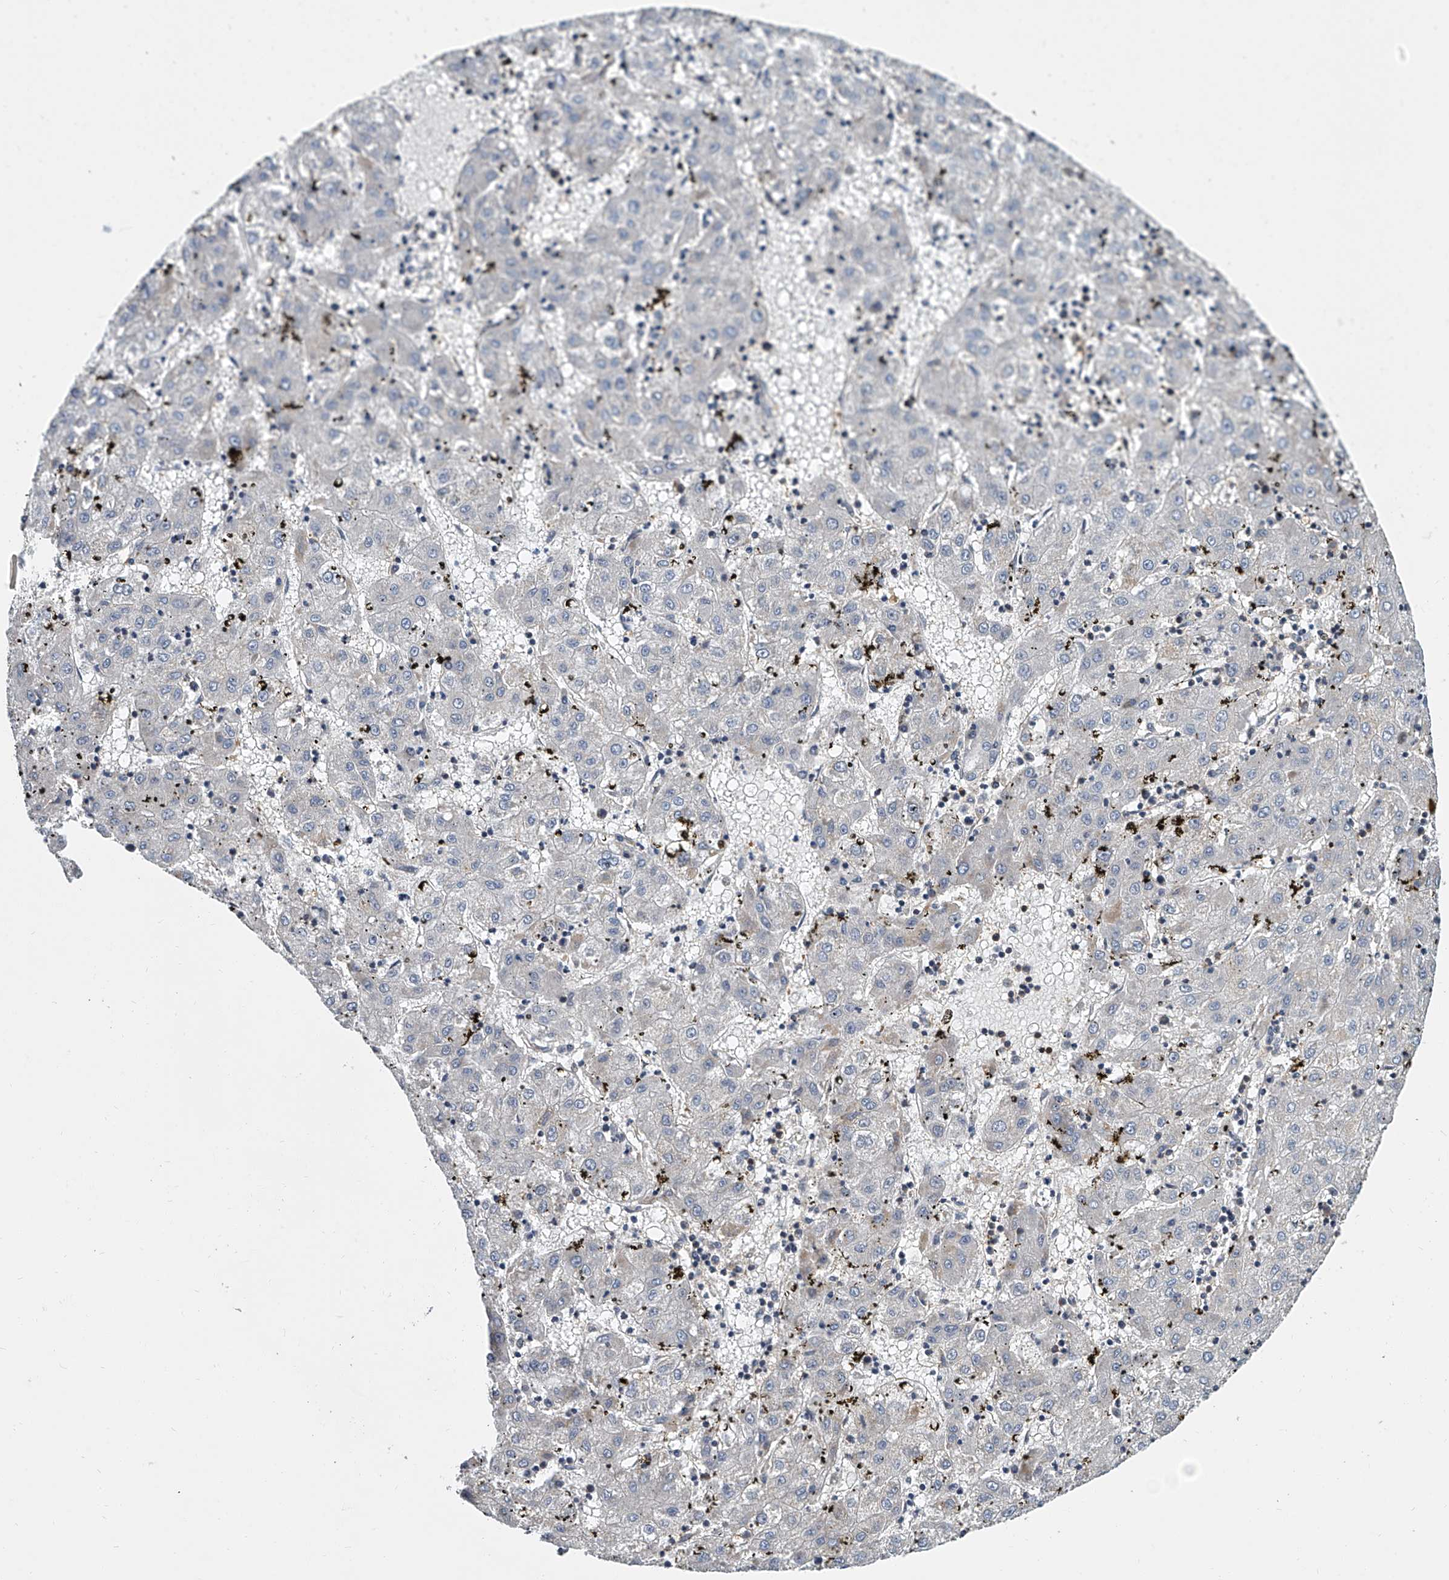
{"staining": {"intensity": "weak", "quantity": "<25%", "location": "cytoplasmic/membranous"}, "tissue": "liver cancer", "cell_type": "Tumor cells", "image_type": "cancer", "snomed": [{"axis": "morphology", "description": "Carcinoma, Hepatocellular, NOS"}, {"axis": "topography", "description": "Liver"}], "caption": "Tumor cells are negative for protein expression in human liver hepatocellular carcinoma.", "gene": "CD200", "patient": {"sex": "male", "age": 72}}